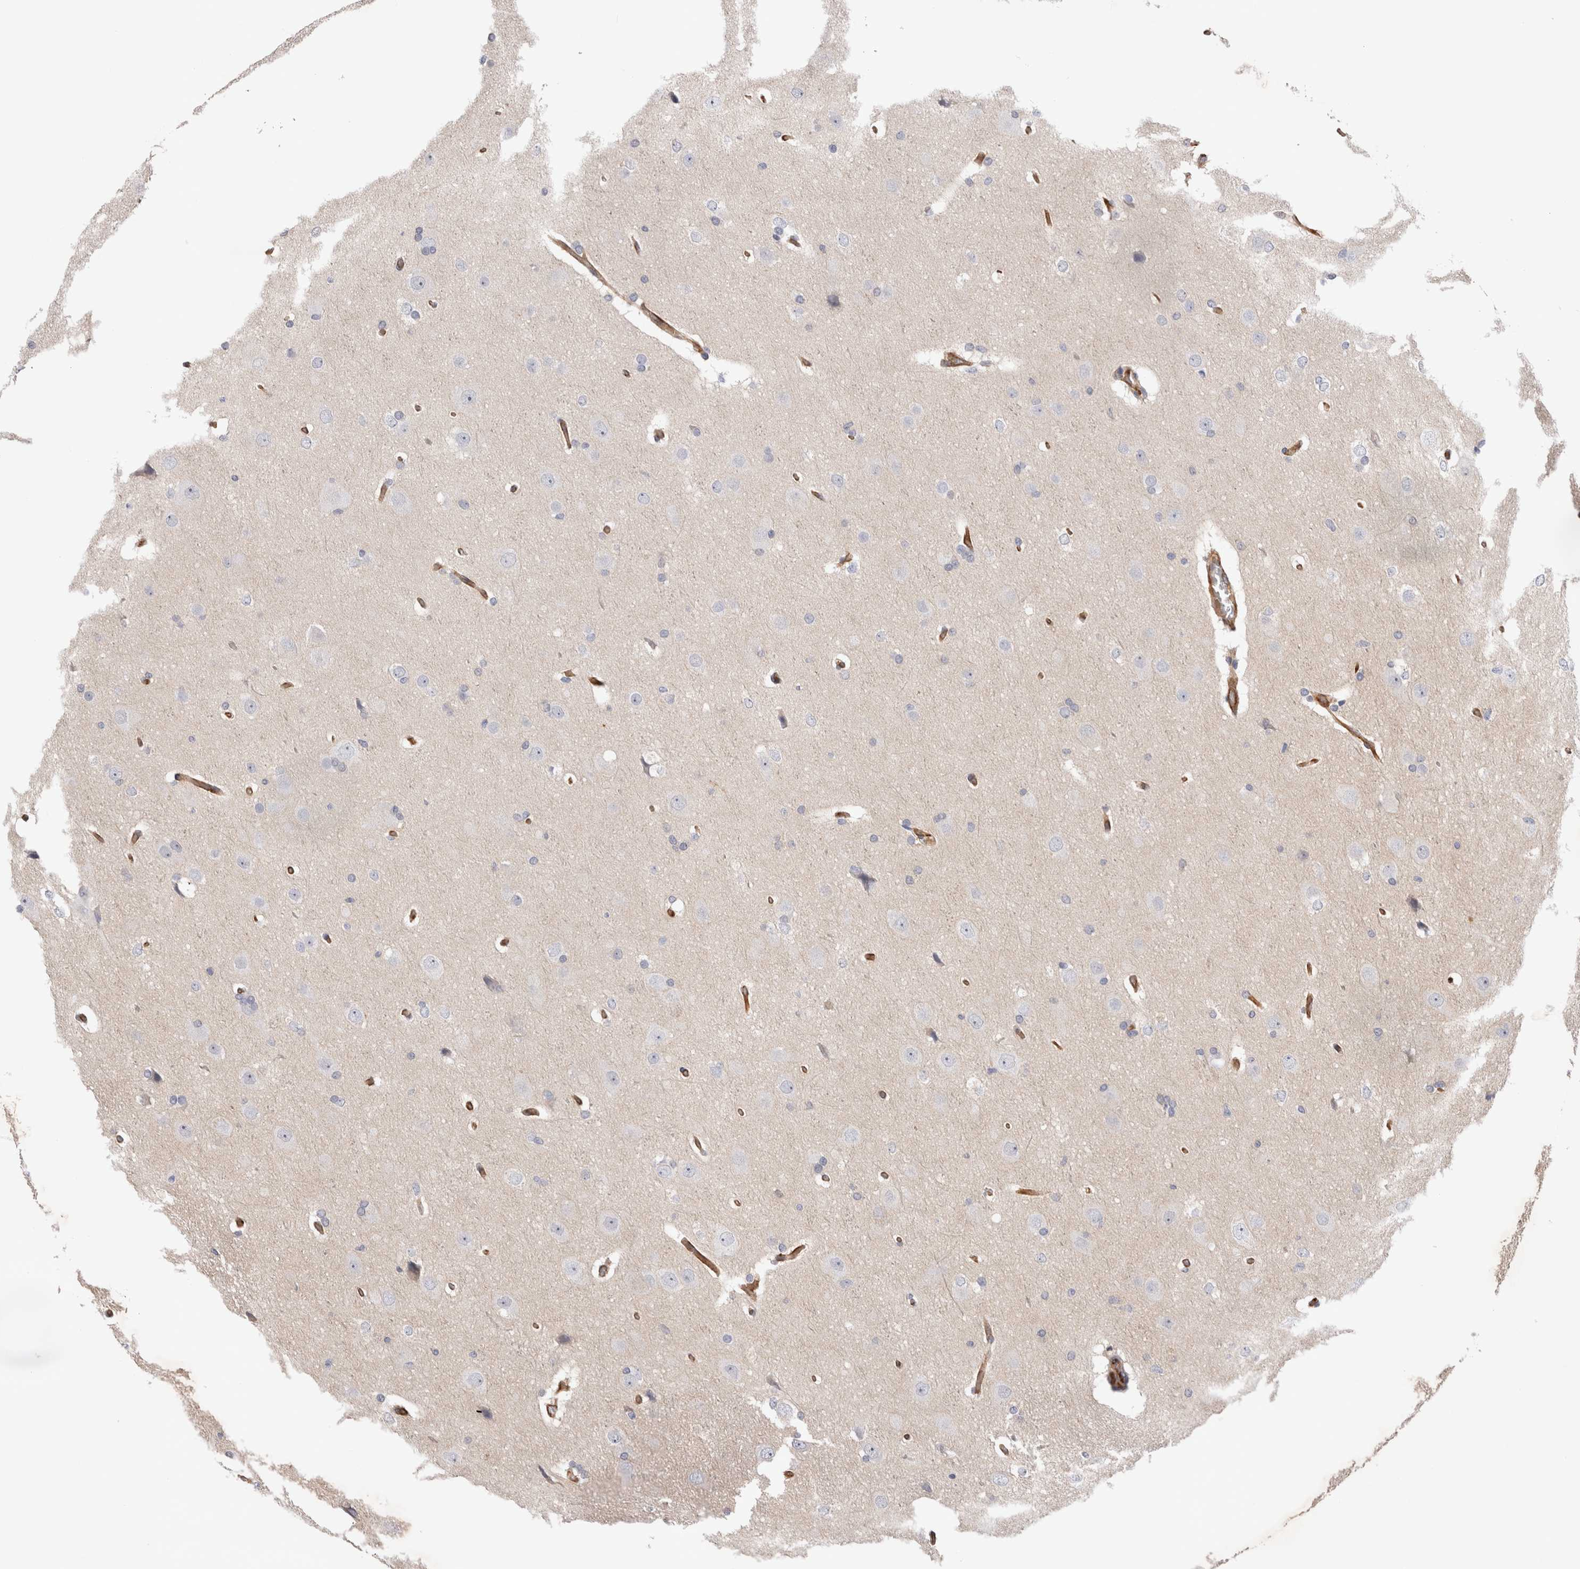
{"staining": {"intensity": "negative", "quantity": "none", "location": "none"}, "tissue": "glioma", "cell_type": "Tumor cells", "image_type": "cancer", "snomed": [{"axis": "morphology", "description": "Glioma, malignant, Low grade"}, {"axis": "topography", "description": "Brain"}], "caption": "Tumor cells are negative for brown protein staining in glioma.", "gene": "BNIP2", "patient": {"sex": "female", "age": 37}}